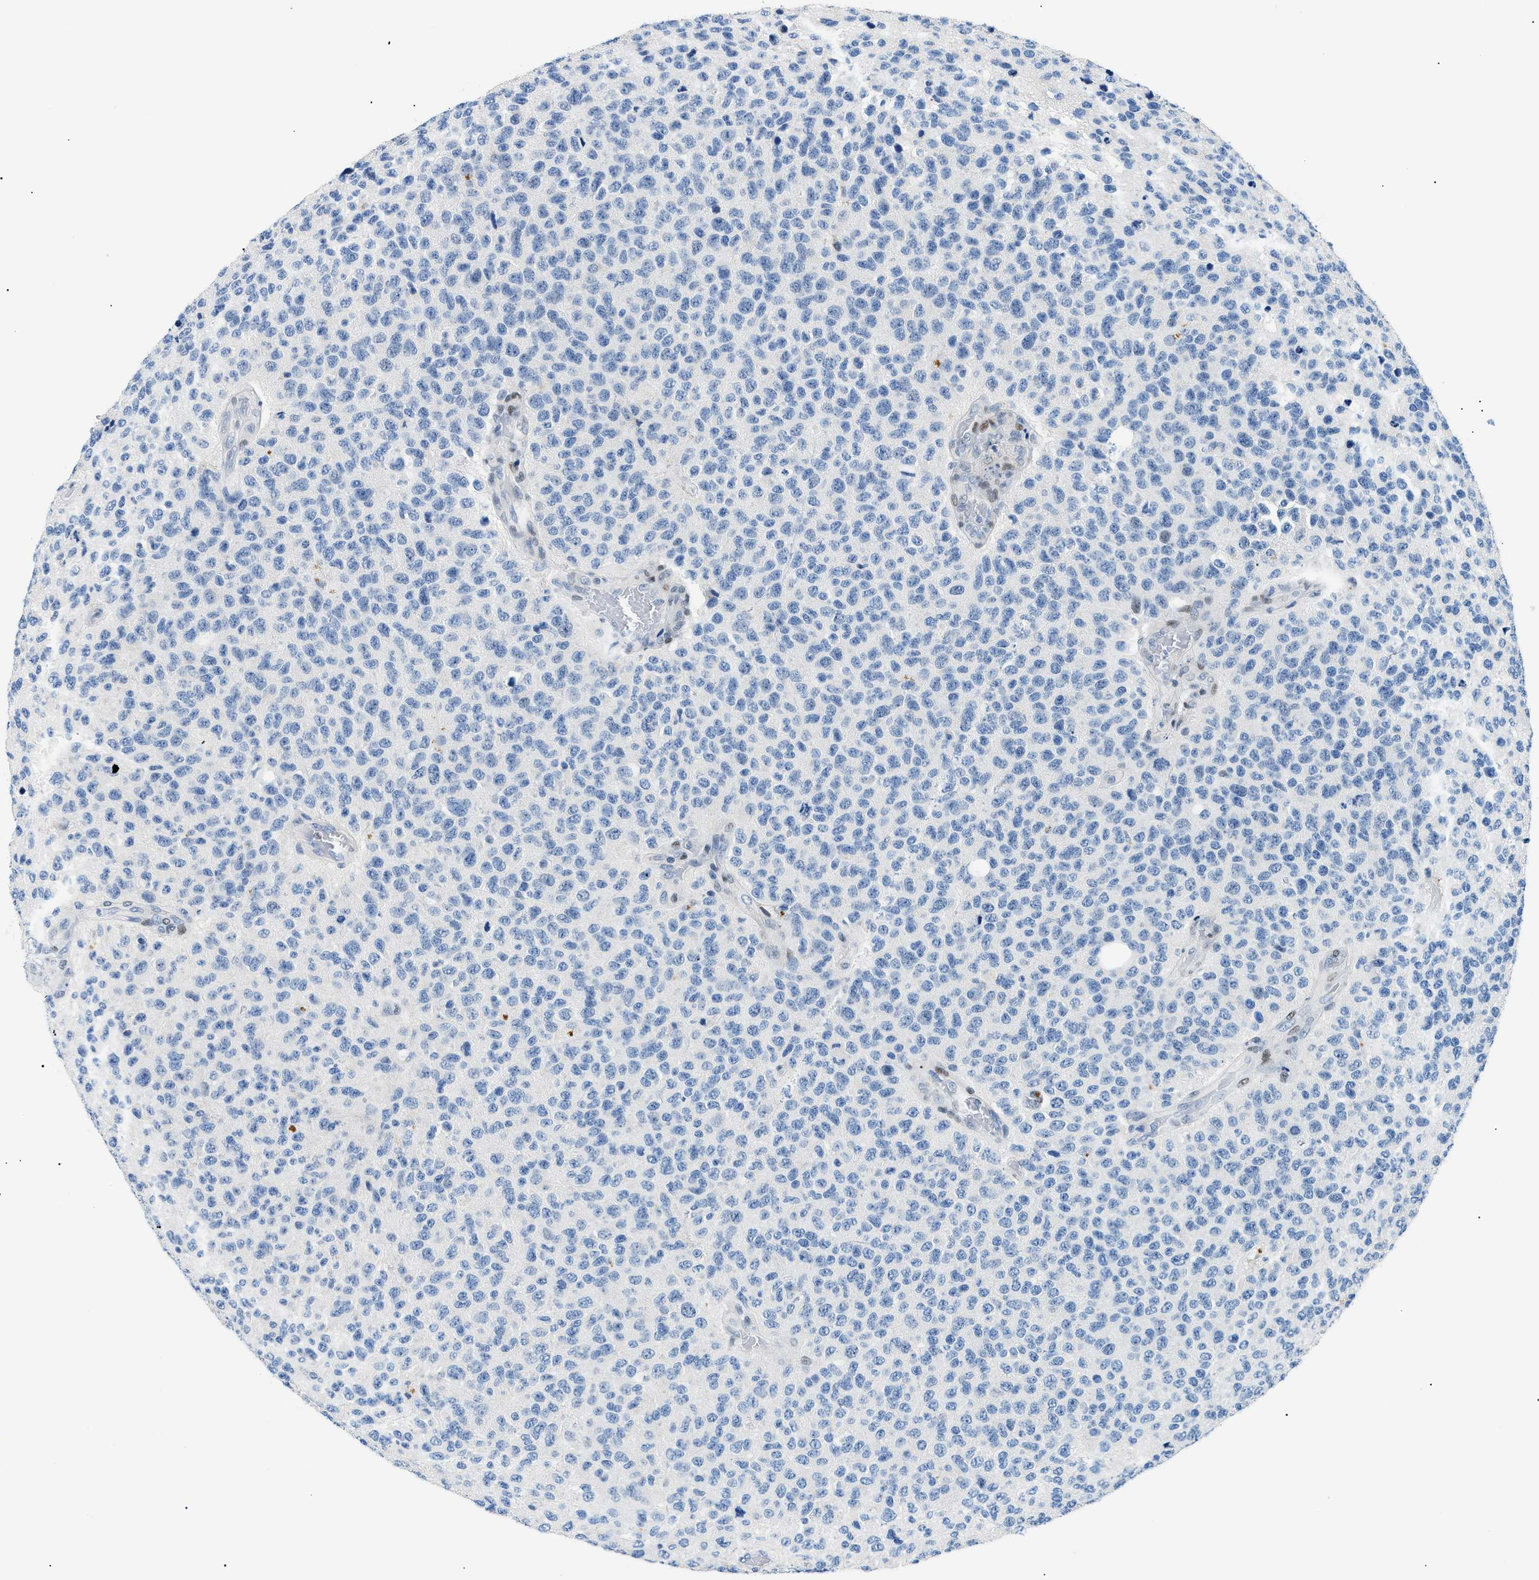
{"staining": {"intensity": "negative", "quantity": "none", "location": "none"}, "tissue": "glioma", "cell_type": "Tumor cells", "image_type": "cancer", "snomed": [{"axis": "morphology", "description": "Glioma, malignant, High grade"}, {"axis": "topography", "description": "pancreas cauda"}], "caption": "Immunohistochemistry (IHC) image of neoplastic tissue: malignant high-grade glioma stained with DAB shows no significant protein staining in tumor cells. (Brightfield microscopy of DAB immunohistochemistry at high magnification).", "gene": "SMARCC1", "patient": {"sex": "male", "age": 60}}